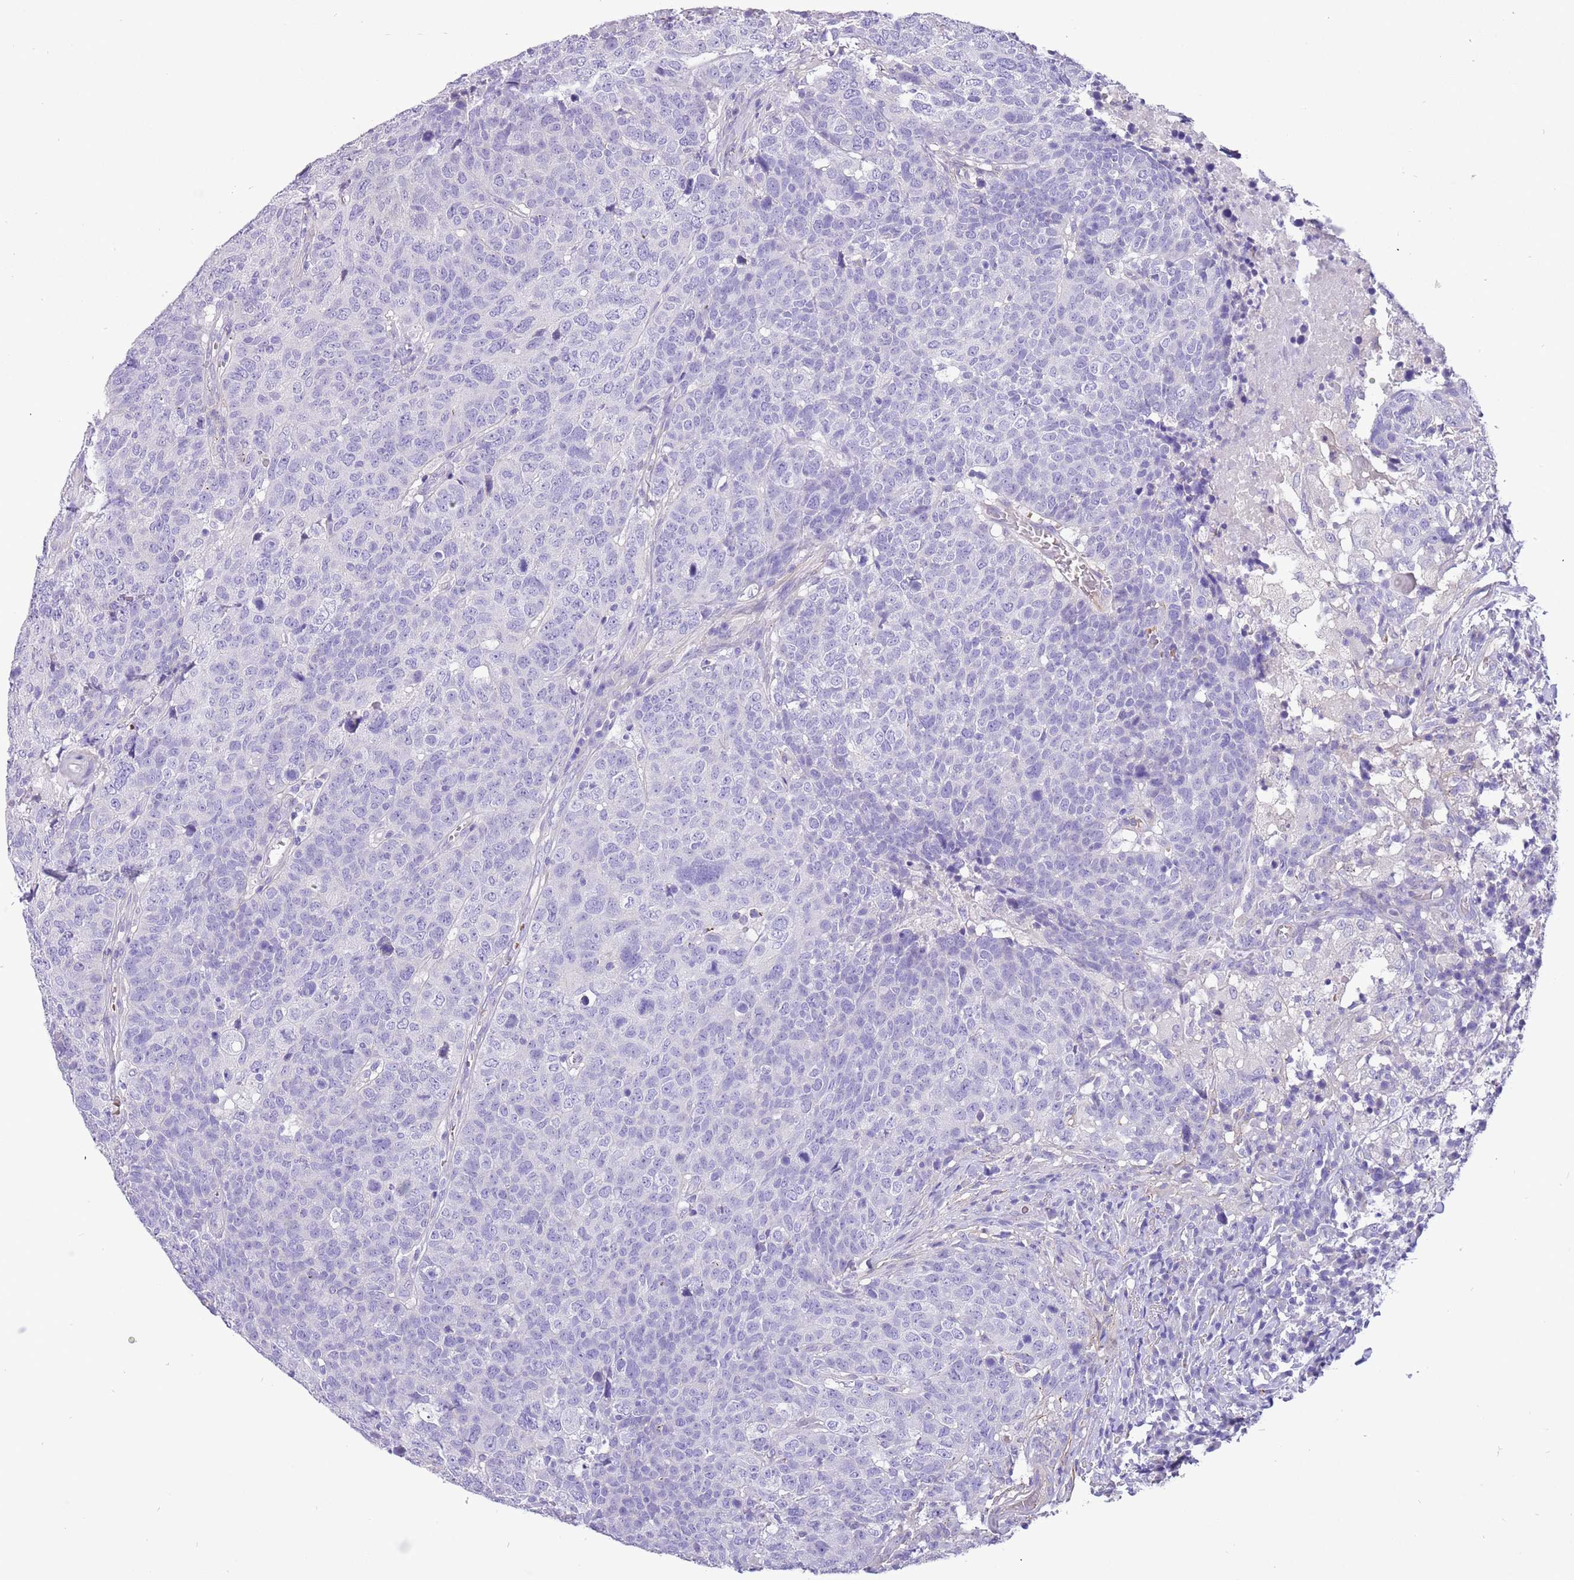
{"staining": {"intensity": "negative", "quantity": "none", "location": "none"}, "tissue": "head and neck cancer", "cell_type": "Tumor cells", "image_type": "cancer", "snomed": [{"axis": "morphology", "description": "Normal tissue, NOS"}, {"axis": "morphology", "description": "Squamous cell carcinoma, NOS"}, {"axis": "topography", "description": "Skeletal muscle"}, {"axis": "topography", "description": "Vascular tissue"}, {"axis": "topography", "description": "Peripheral nerve tissue"}, {"axis": "topography", "description": "Head-Neck"}], "caption": "Tumor cells are negative for protein expression in human head and neck squamous cell carcinoma.", "gene": "KBTBD3", "patient": {"sex": "male", "age": 66}}